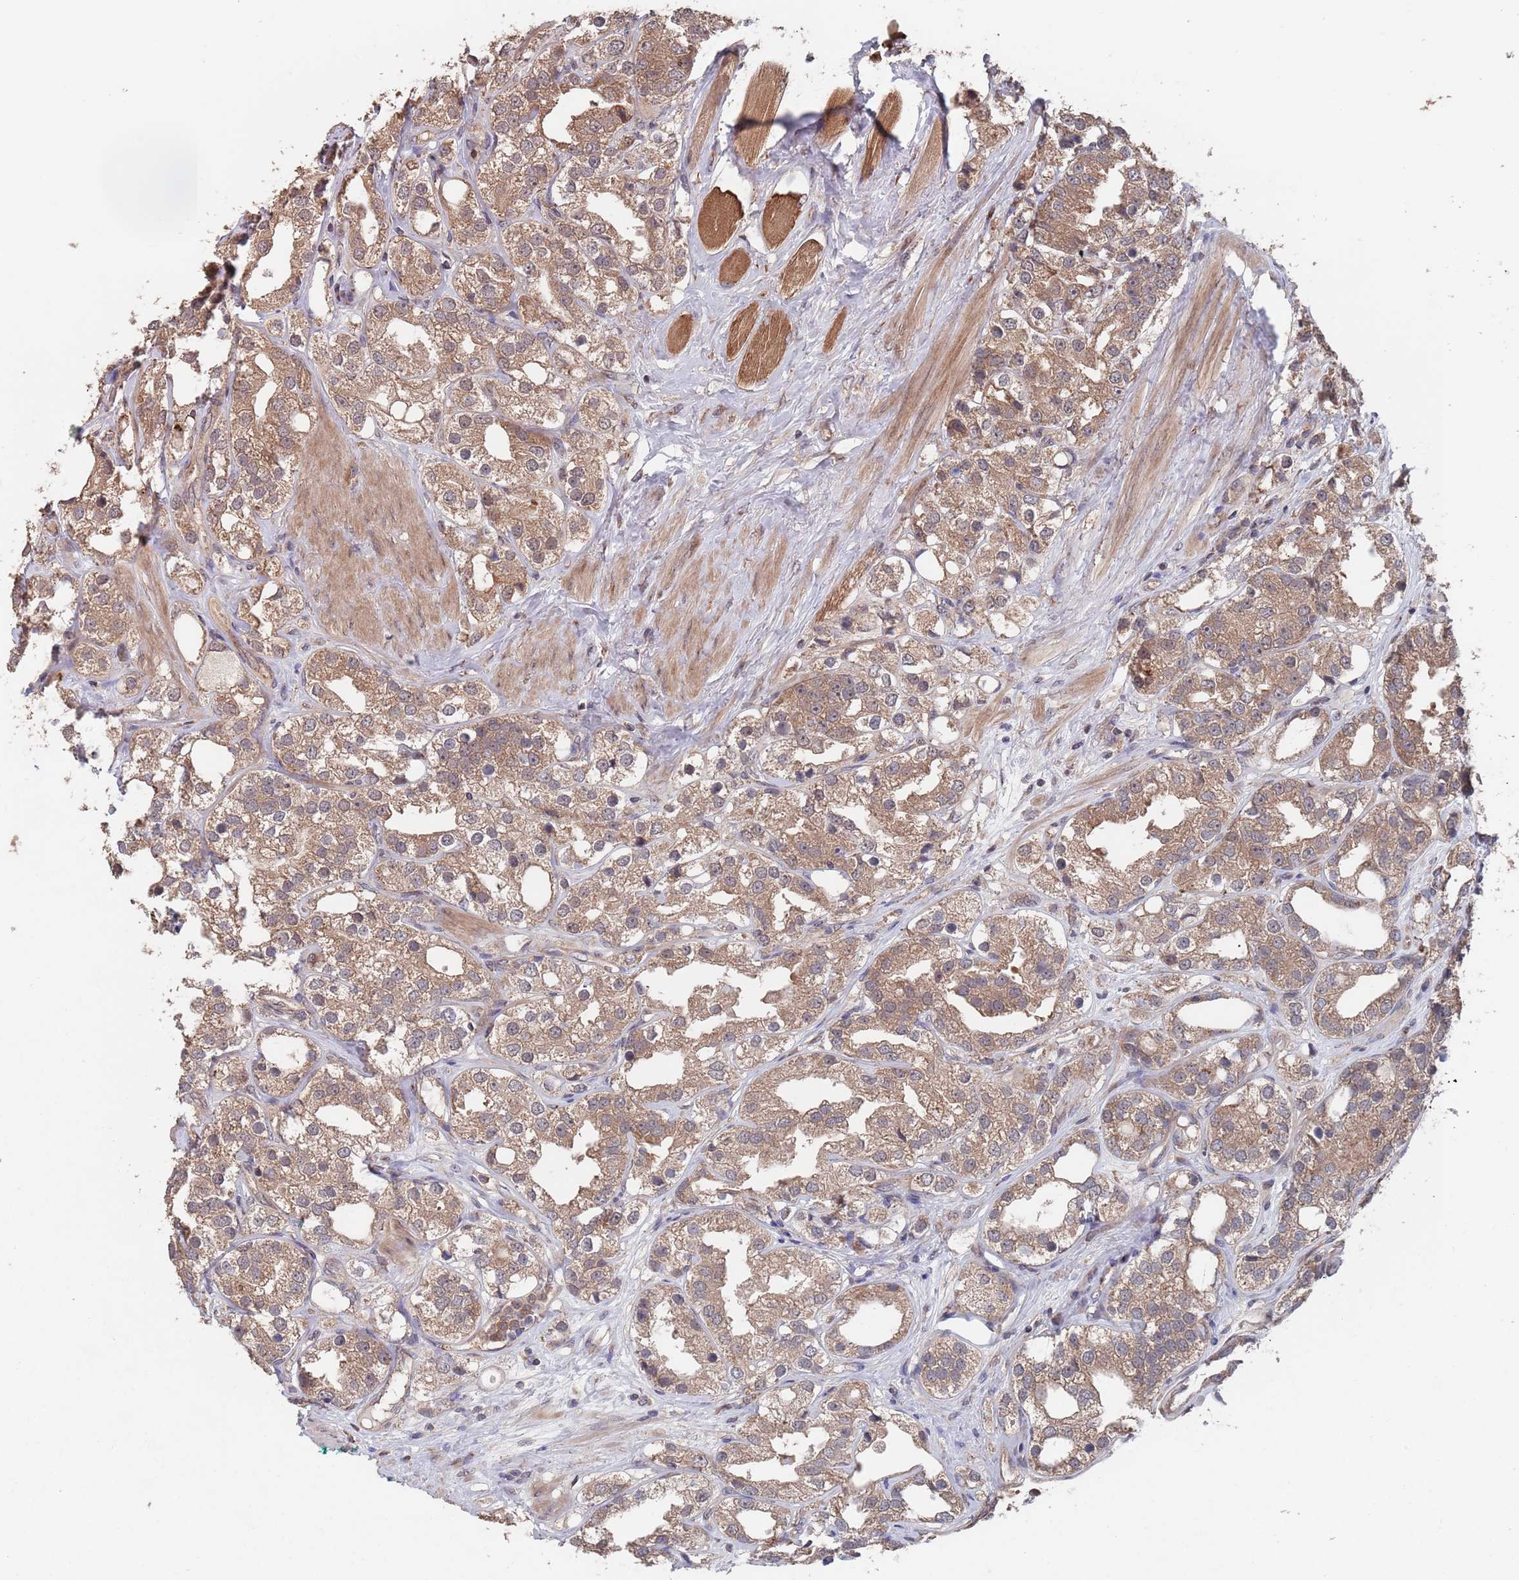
{"staining": {"intensity": "moderate", "quantity": ">75%", "location": "cytoplasmic/membranous"}, "tissue": "prostate cancer", "cell_type": "Tumor cells", "image_type": "cancer", "snomed": [{"axis": "morphology", "description": "Adenocarcinoma, NOS"}, {"axis": "topography", "description": "Prostate"}], "caption": "Tumor cells show moderate cytoplasmic/membranous expression in about >75% of cells in prostate cancer. (DAB IHC, brown staining for protein, blue staining for nuclei).", "gene": "UNC45A", "patient": {"sex": "male", "age": 79}}